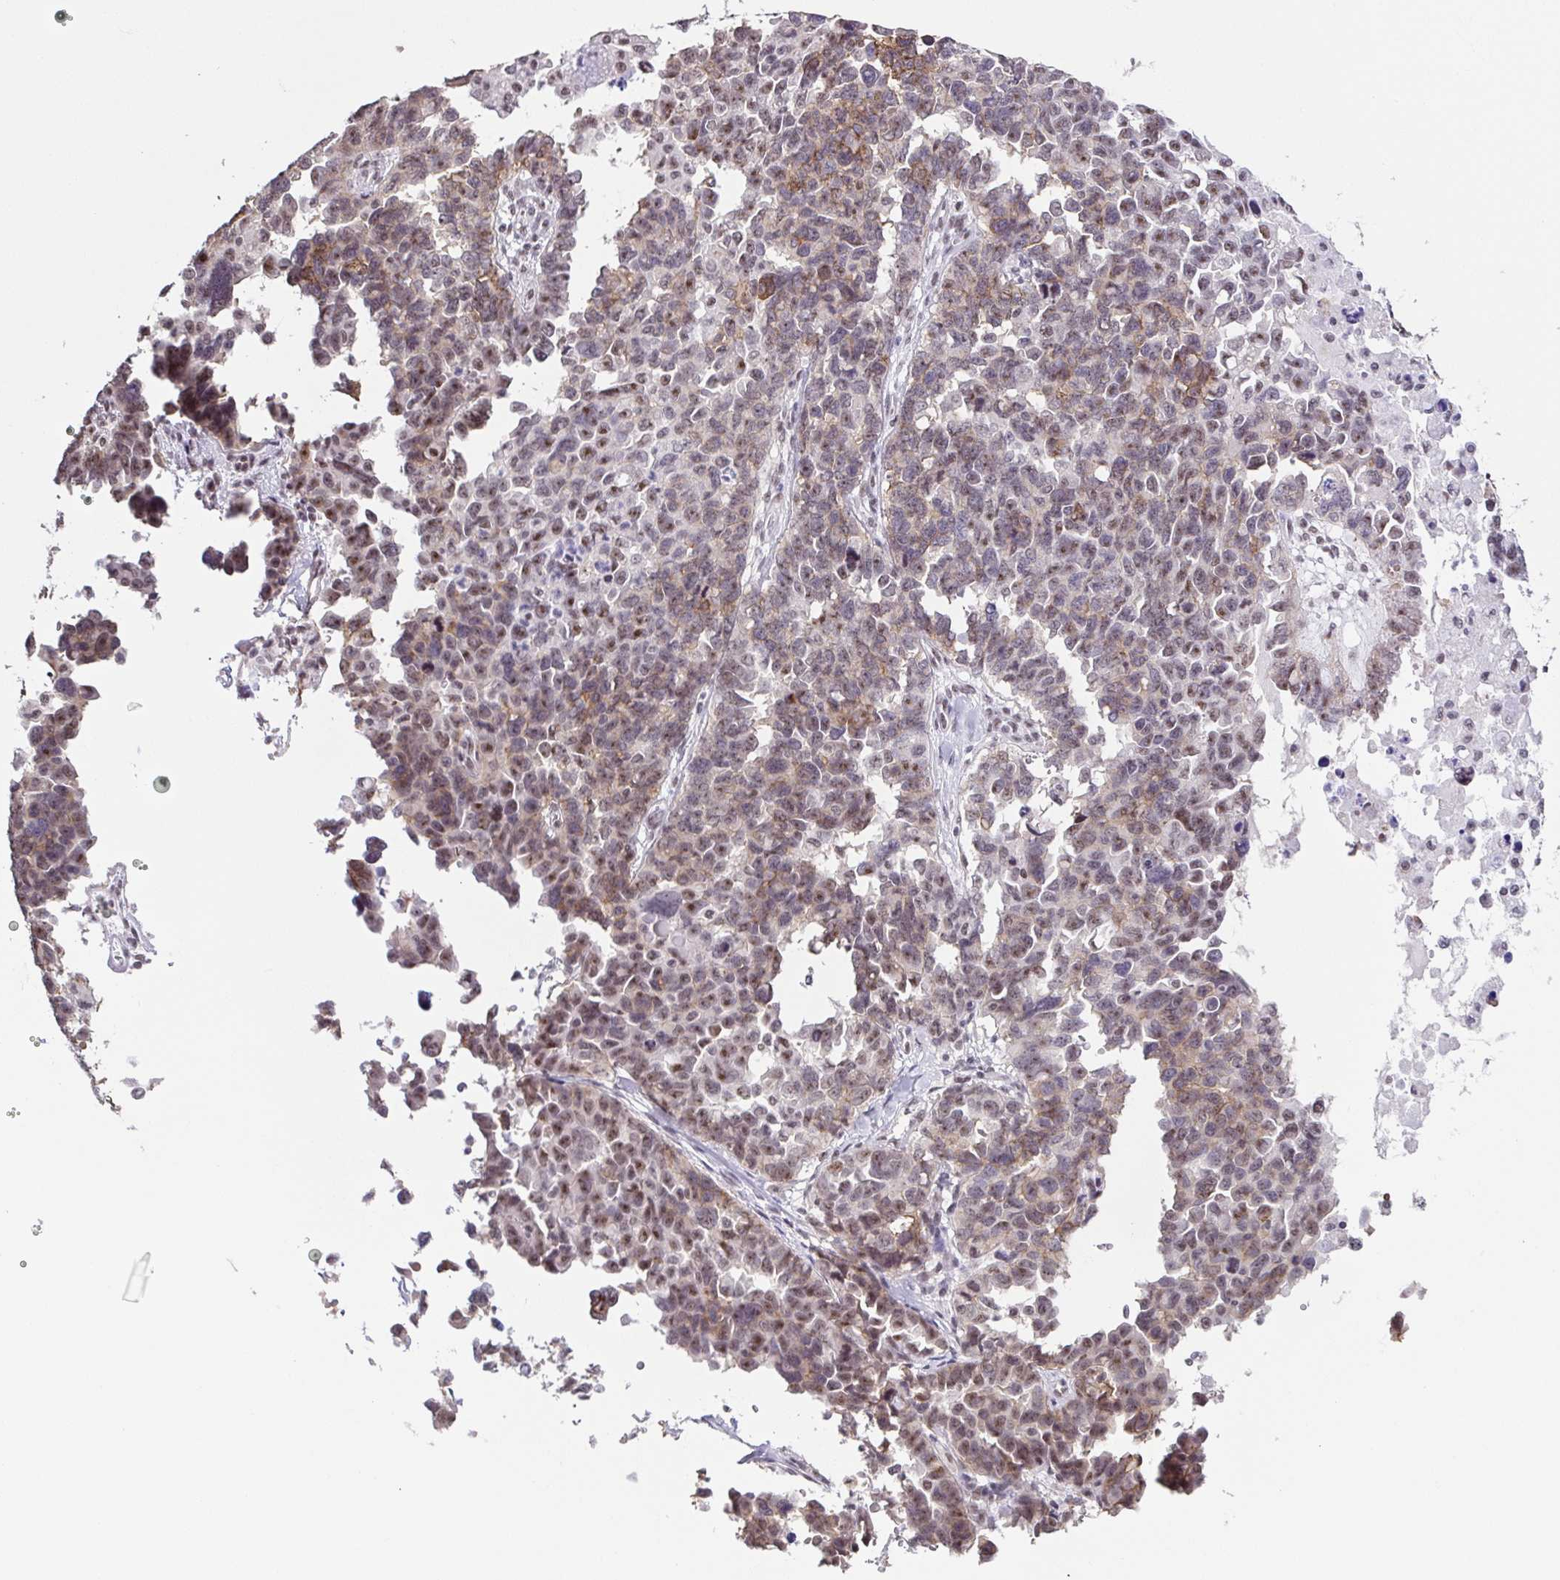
{"staining": {"intensity": "moderate", "quantity": "25%-75%", "location": "nuclear"}, "tissue": "ovarian cancer", "cell_type": "Tumor cells", "image_type": "cancer", "snomed": [{"axis": "morphology", "description": "Cystadenocarcinoma, serous, NOS"}, {"axis": "topography", "description": "Ovary"}], "caption": "This is an image of immunohistochemistry staining of serous cystadenocarcinoma (ovarian), which shows moderate staining in the nuclear of tumor cells.", "gene": "ZNF800", "patient": {"sex": "female", "age": 69}}